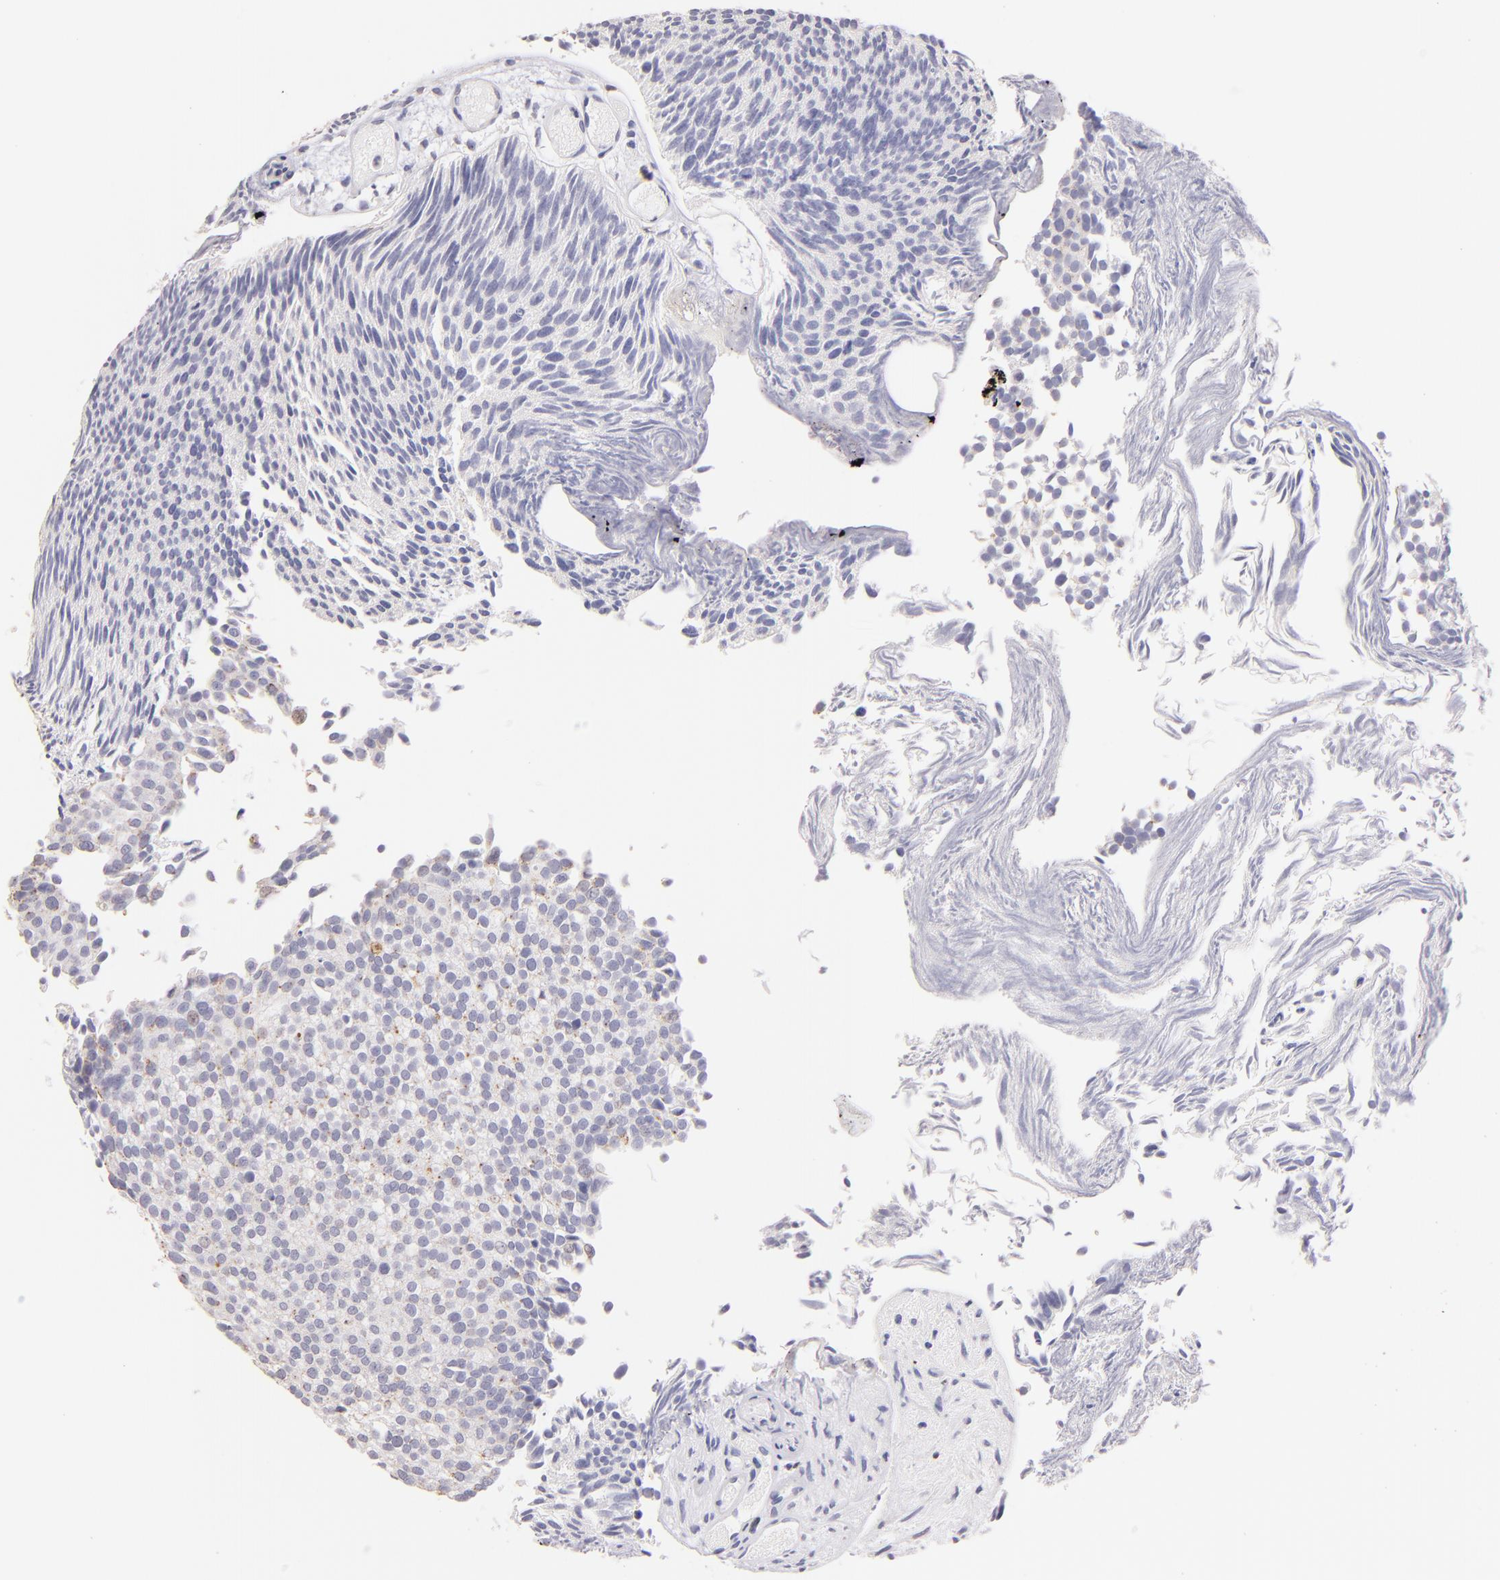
{"staining": {"intensity": "negative", "quantity": "none", "location": "none"}, "tissue": "urothelial cancer", "cell_type": "Tumor cells", "image_type": "cancer", "snomed": [{"axis": "morphology", "description": "Urothelial carcinoma, Low grade"}, {"axis": "topography", "description": "Urinary bladder"}], "caption": "Tumor cells are negative for protein expression in human urothelial carcinoma (low-grade). Nuclei are stained in blue.", "gene": "ZAP70", "patient": {"sex": "male", "age": 84}}